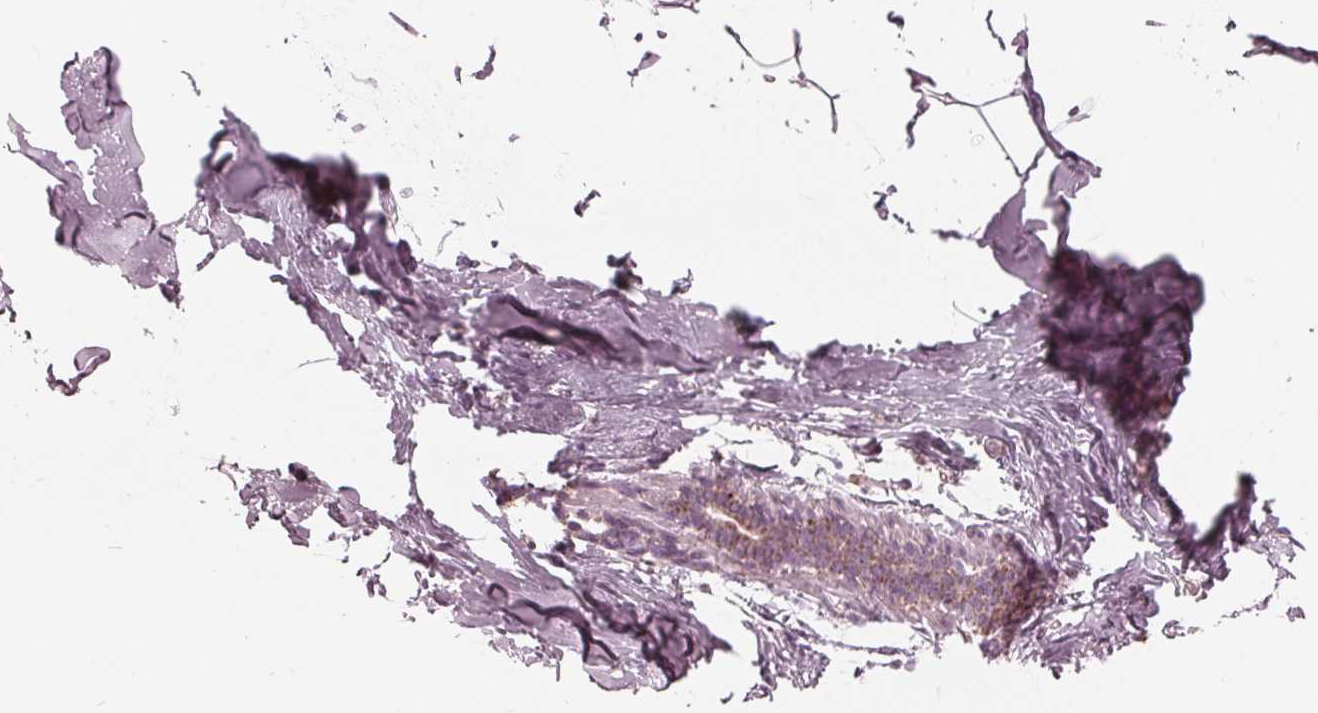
{"staining": {"intensity": "negative", "quantity": "none", "location": "none"}, "tissue": "breast", "cell_type": "Adipocytes", "image_type": "normal", "snomed": [{"axis": "morphology", "description": "Normal tissue, NOS"}, {"axis": "topography", "description": "Breast"}], "caption": "Image shows no significant protein staining in adipocytes of benign breast.", "gene": "CLN6", "patient": {"sex": "female", "age": 32}}